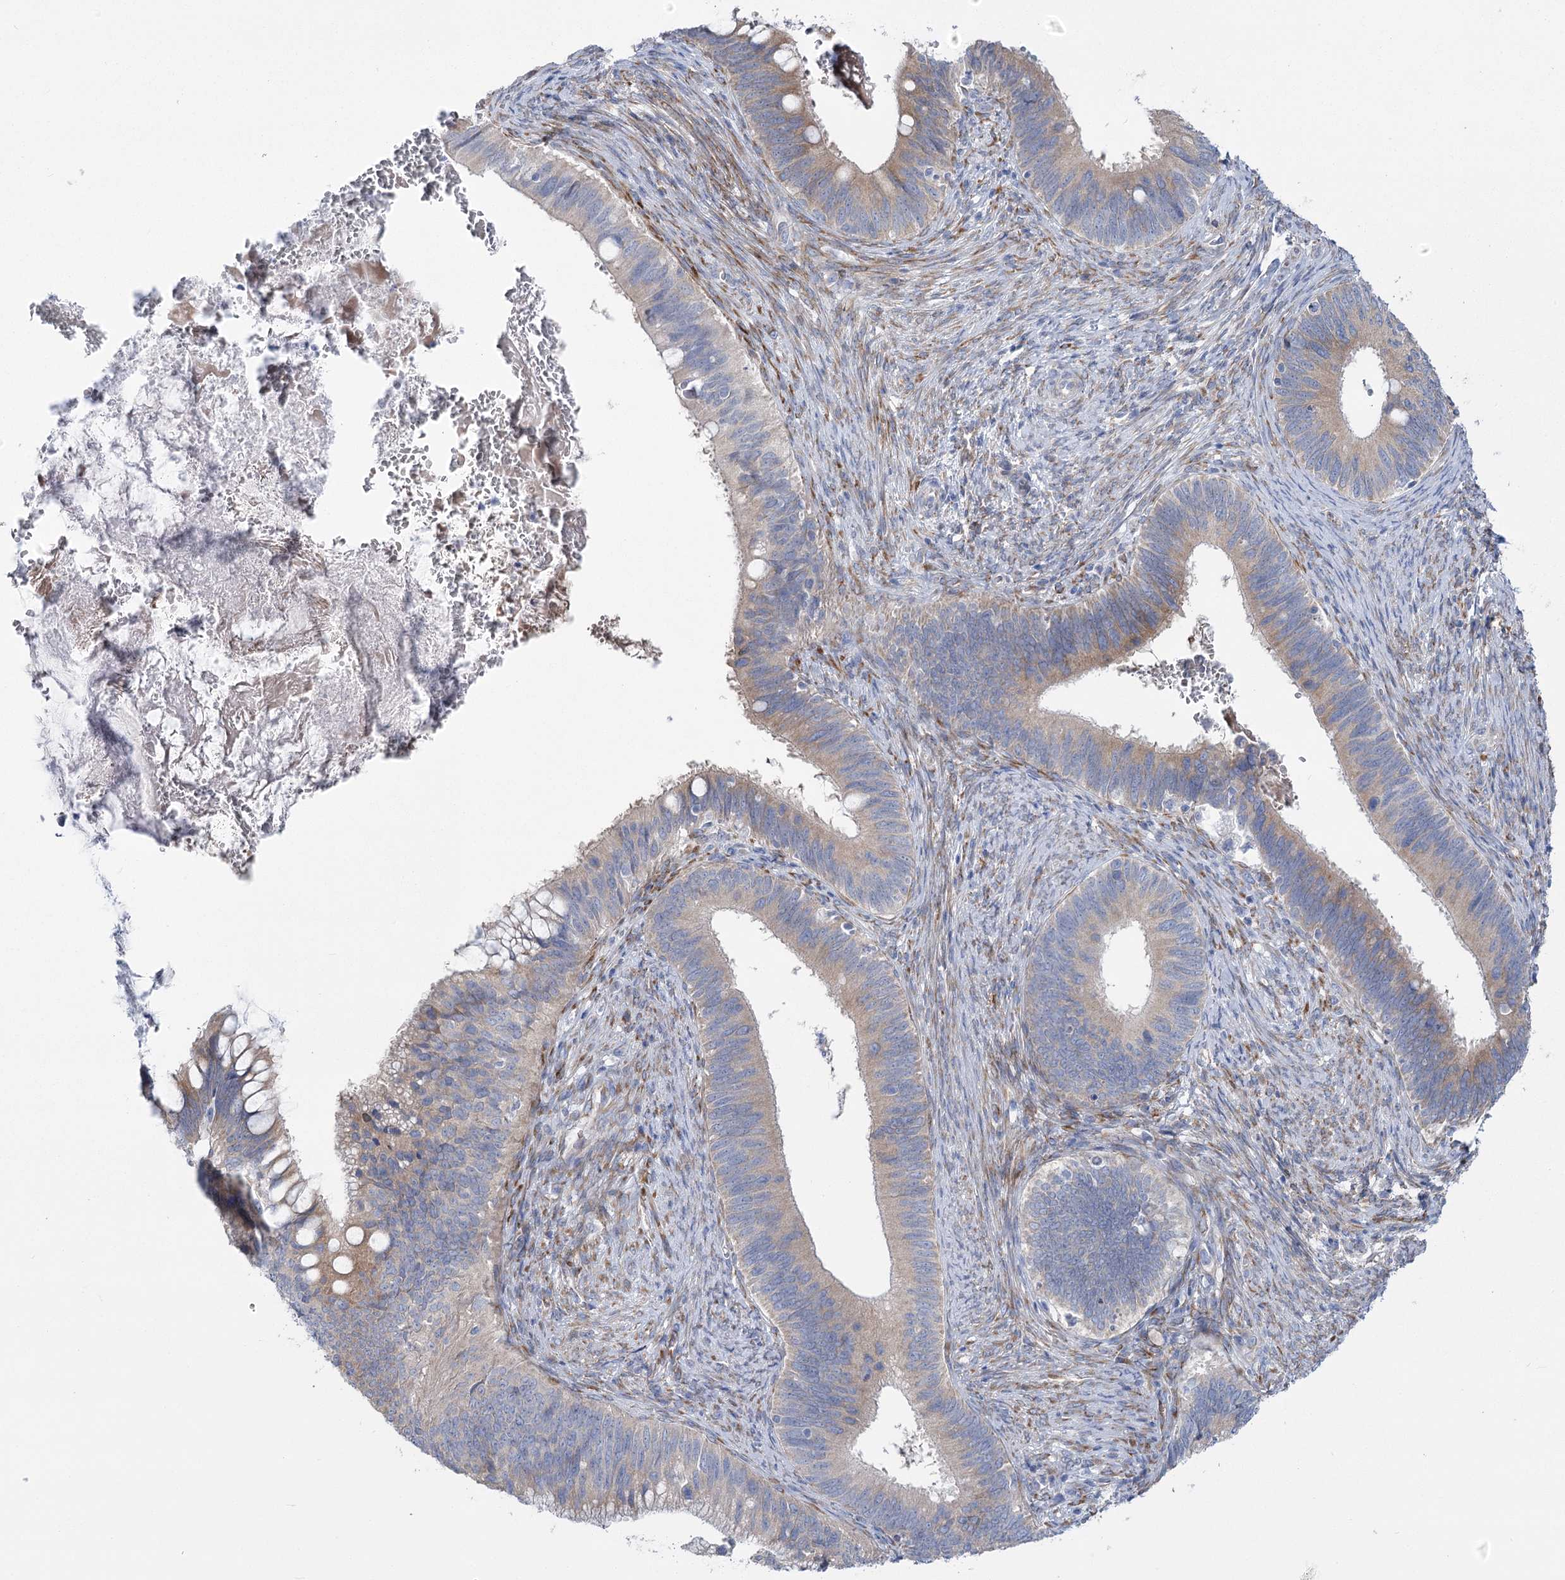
{"staining": {"intensity": "moderate", "quantity": "25%-75%", "location": "cytoplasmic/membranous"}, "tissue": "cervical cancer", "cell_type": "Tumor cells", "image_type": "cancer", "snomed": [{"axis": "morphology", "description": "Adenocarcinoma, NOS"}, {"axis": "topography", "description": "Cervix"}], "caption": "Immunohistochemistry staining of cervical cancer (adenocarcinoma), which reveals medium levels of moderate cytoplasmic/membranous expression in approximately 25%-75% of tumor cells indicating moderate cytoplasmic/membranous protein expression. The staining was performed using DAB (3,3'-diaminobenzidine) (brown) for protein detection and nuclei were counterstained in hematoxylin (blue).", "gene": "YTHDC2", "patient": {"sex": "female", "age": 42}}